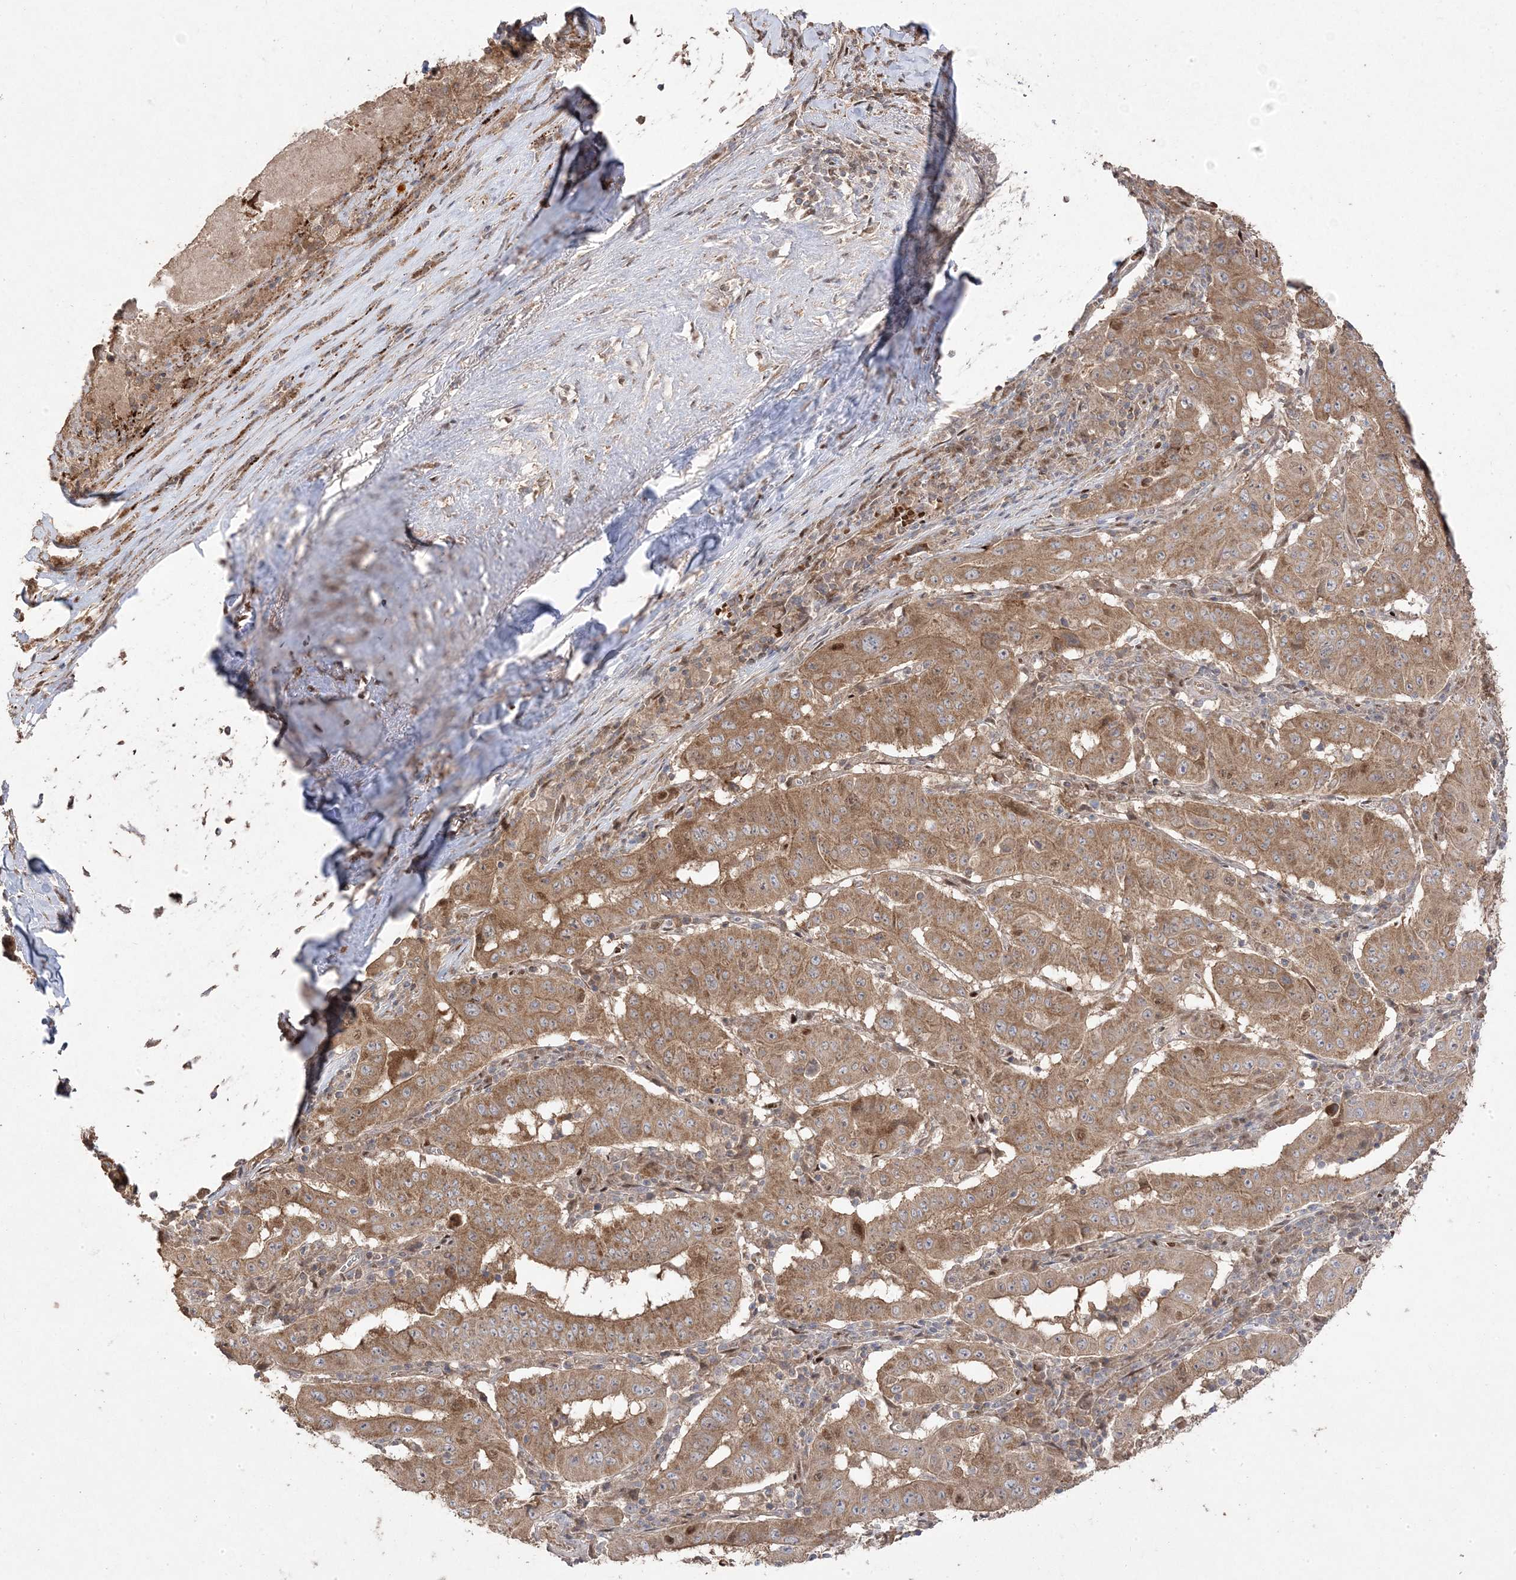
{"staining": {"intensity": "moderate", "quantity": ">75%", "location": "cytoplasmic/membranous"}, "tissue": "pancreatic cancer", "cell_type": "Tumor cells", "image_type": "cancer", "snomed": [{"axis": "morphology", "description": "Adenocarcinoma, NOS"}, {"axis": "topography", "description": "Pancreas"}], "caption": "Human pancreatic adenocarcinoma stained with a brown dye displays moderate cytoplasmic/membranous positive staining in about >75% of tumor cells.", "gene": "PPOX", "patient": {"sex": "male", "age": 63}}